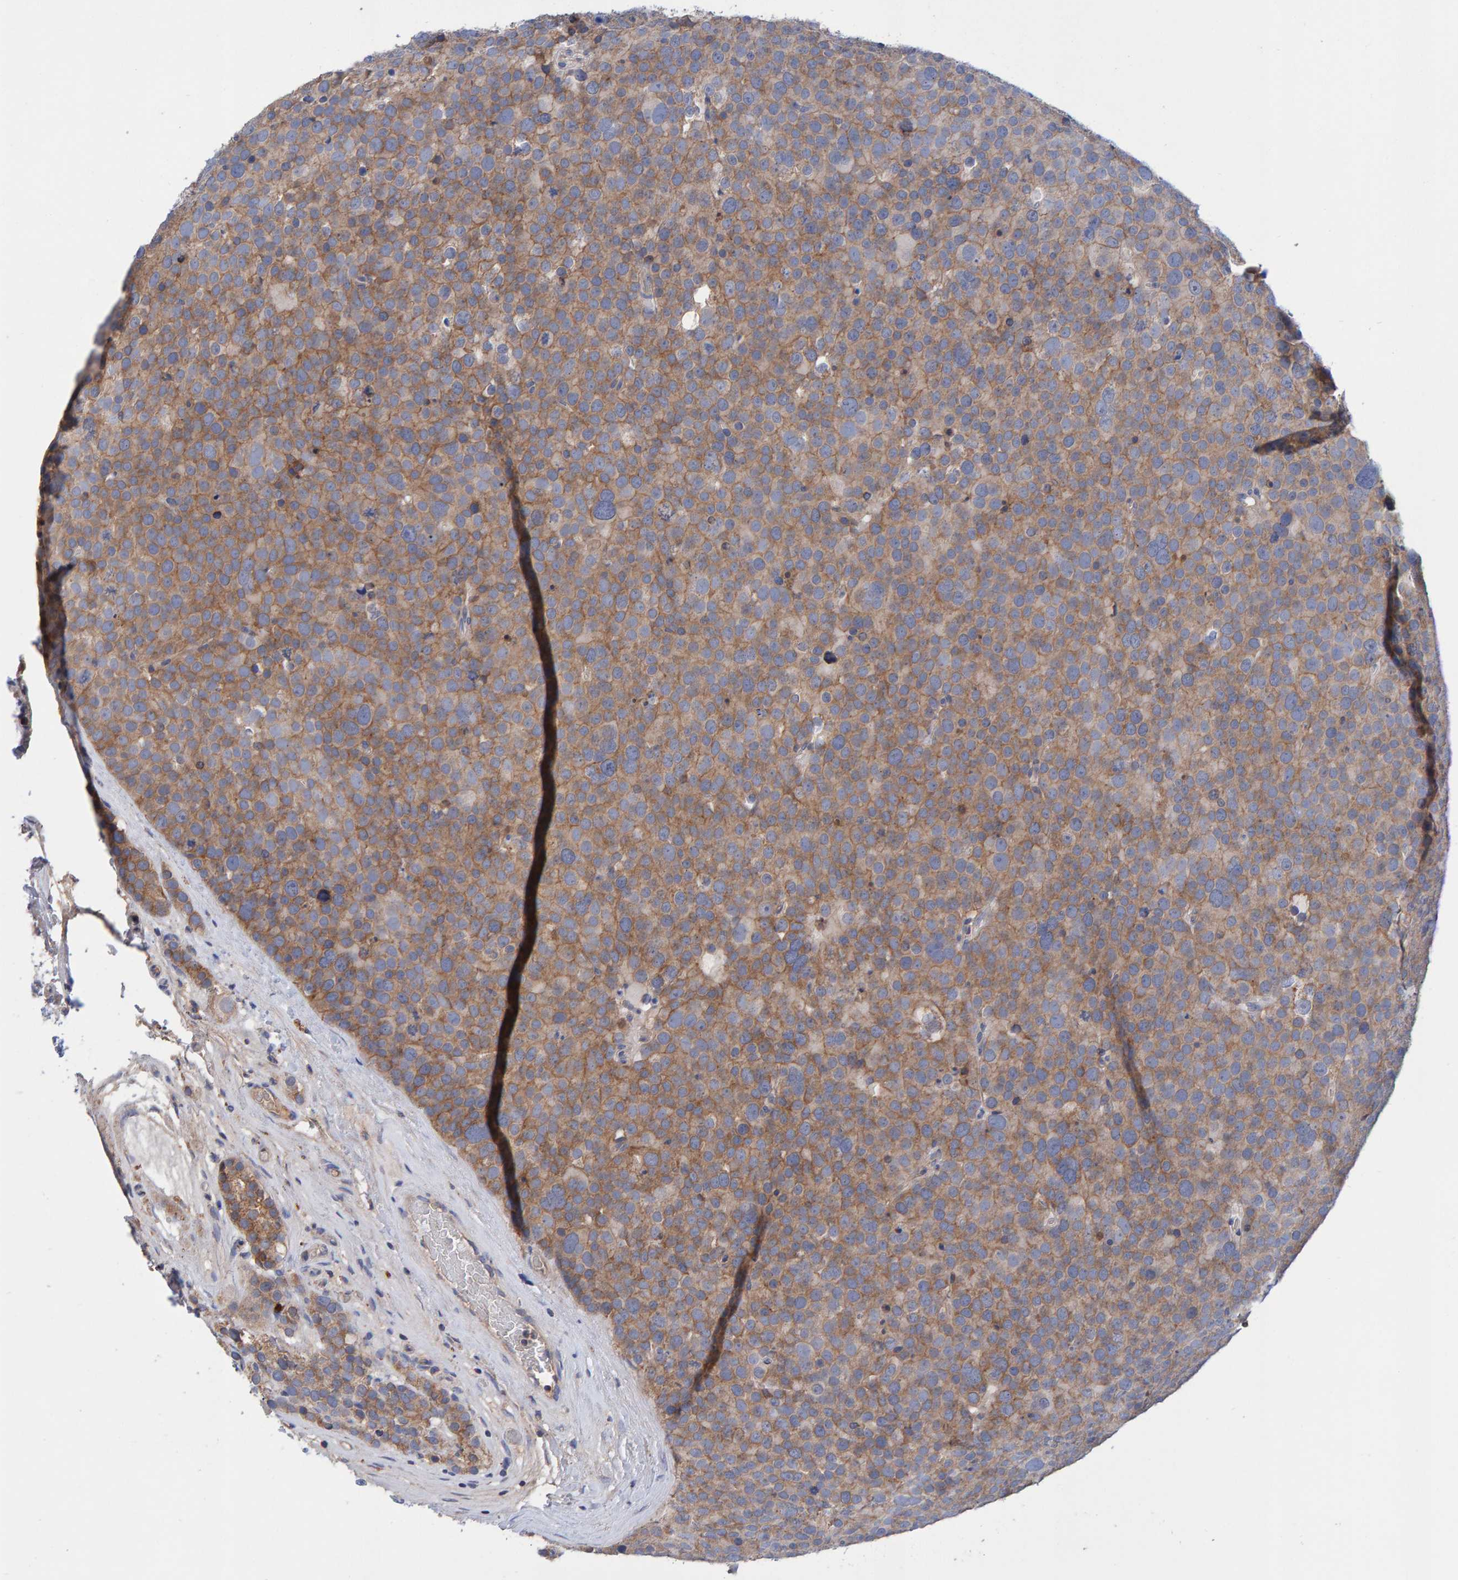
{"staining": {"intensity": "moderate", "quantity": ">75%", "location": "cytoplasmic/membranous"}, "tissue": "testis cancer", "cell_type": "Tumor cells", "image_type": "cancer", "snomed": [{"axis": "morphology", "description": "Seminoma, NOS"}, {"axis": "topography", "description": "Testis"}], "caption": "Immunohistochemistry (DAB) staining of human testis cancer (seminoma) demonstrates moderate cytoplasmic/membranous protein expression in approximately >75% of tumor cells.", "gene": "EFR3A", "patient": {"sex": "male", "age": 71}}